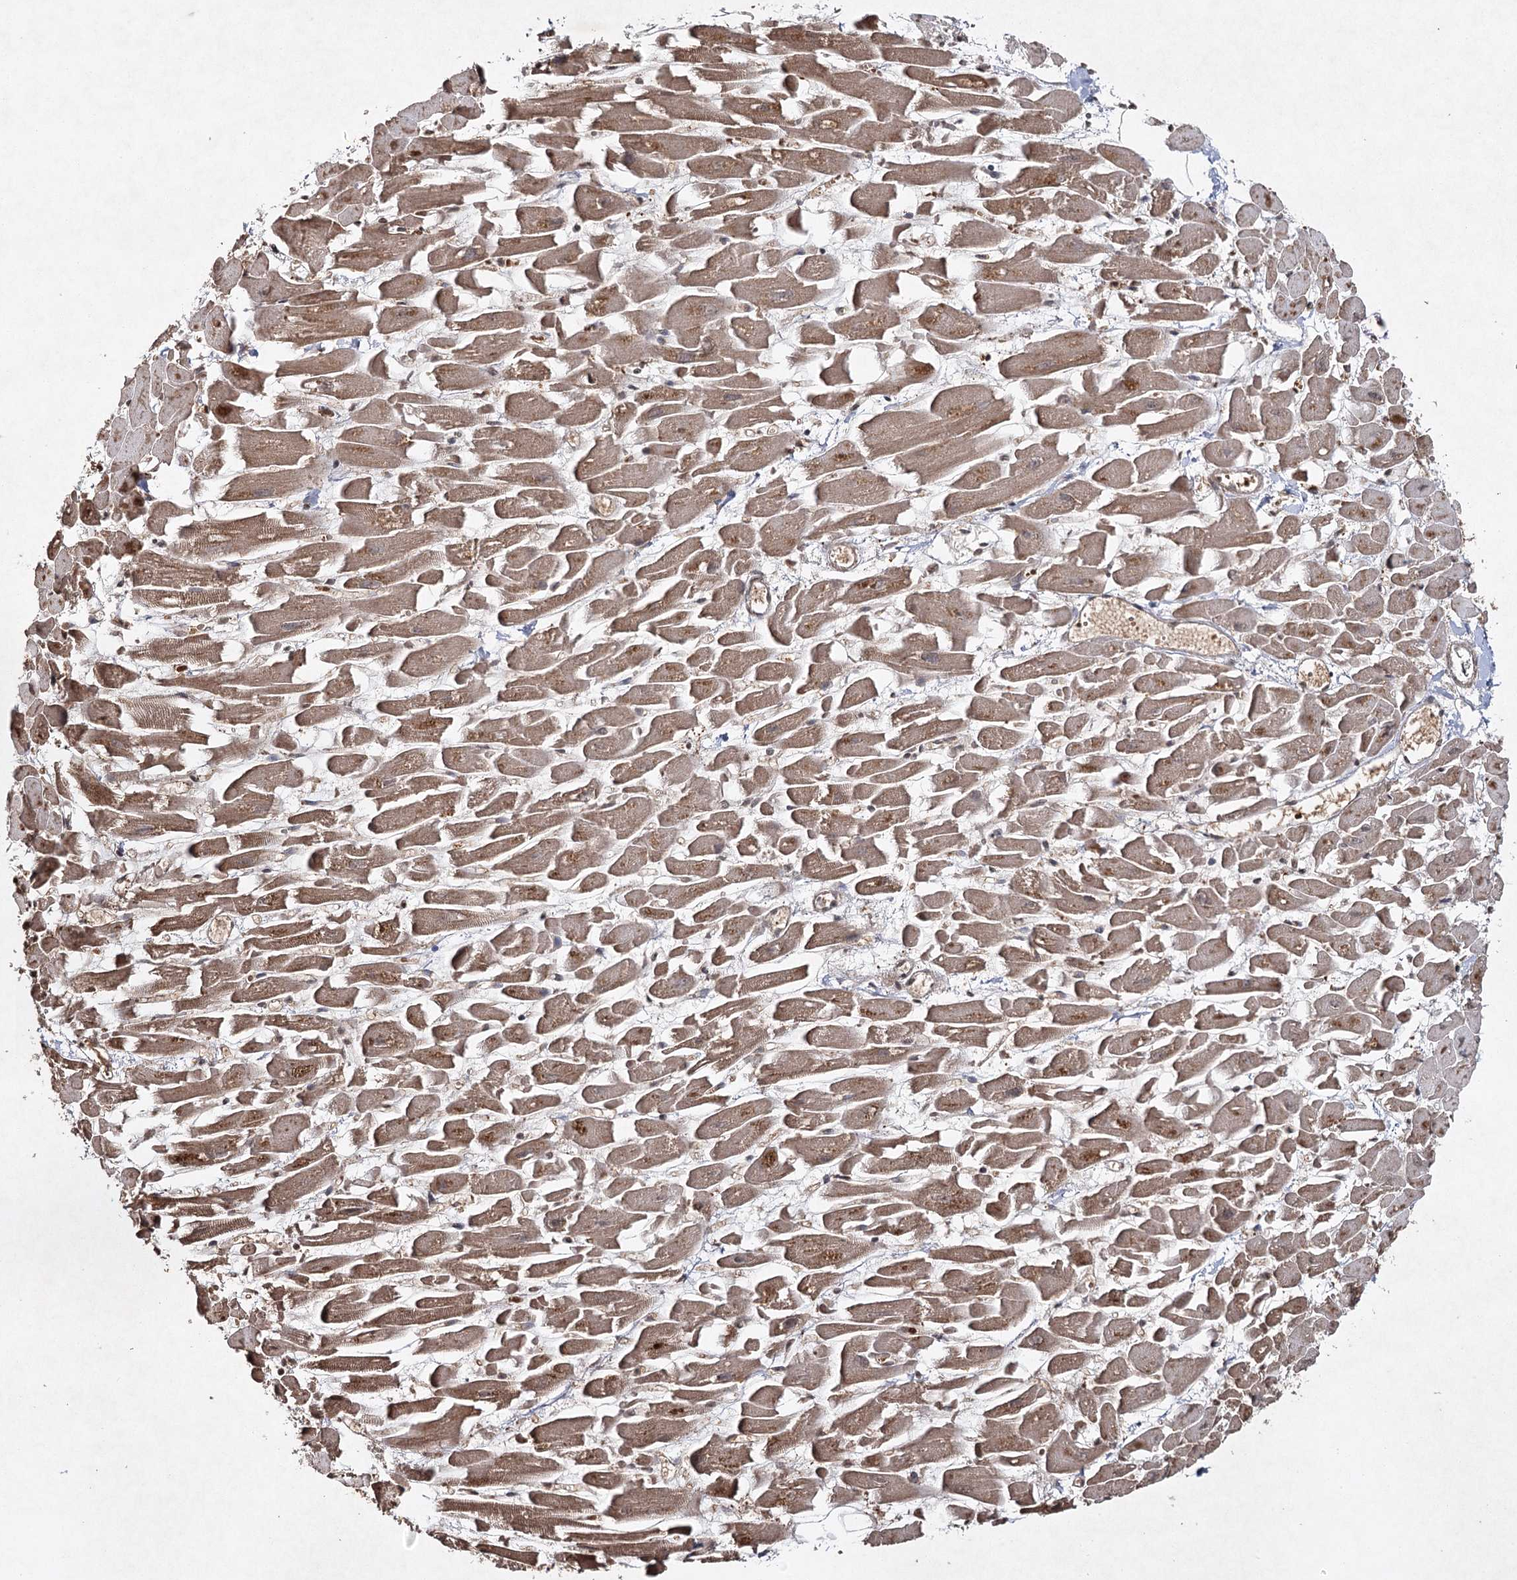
{"staining": {"intensity": "moderate", "quantity": ">75%", "location": "cytoplasmic/membranous"}, "tissue": "heart muscle", "cell_type": "Cardiomyocytes", "image_type": "normal", "snomed": [{"axis": "morphology", "description": "Normal tissue, NOS"}, {"axis": "topography", "description": "Heart"}], "caption": "Immunohistochemistry (IHC) photomicrograph of benign heart muscle stained for a protein (brown), which shows medium levels of moderate cytoplasmic/membranous positivity in about >75% of cardiomyocytes.", "gene": "CYP2B6", "patient": {"sex": "female", "age": 64}}